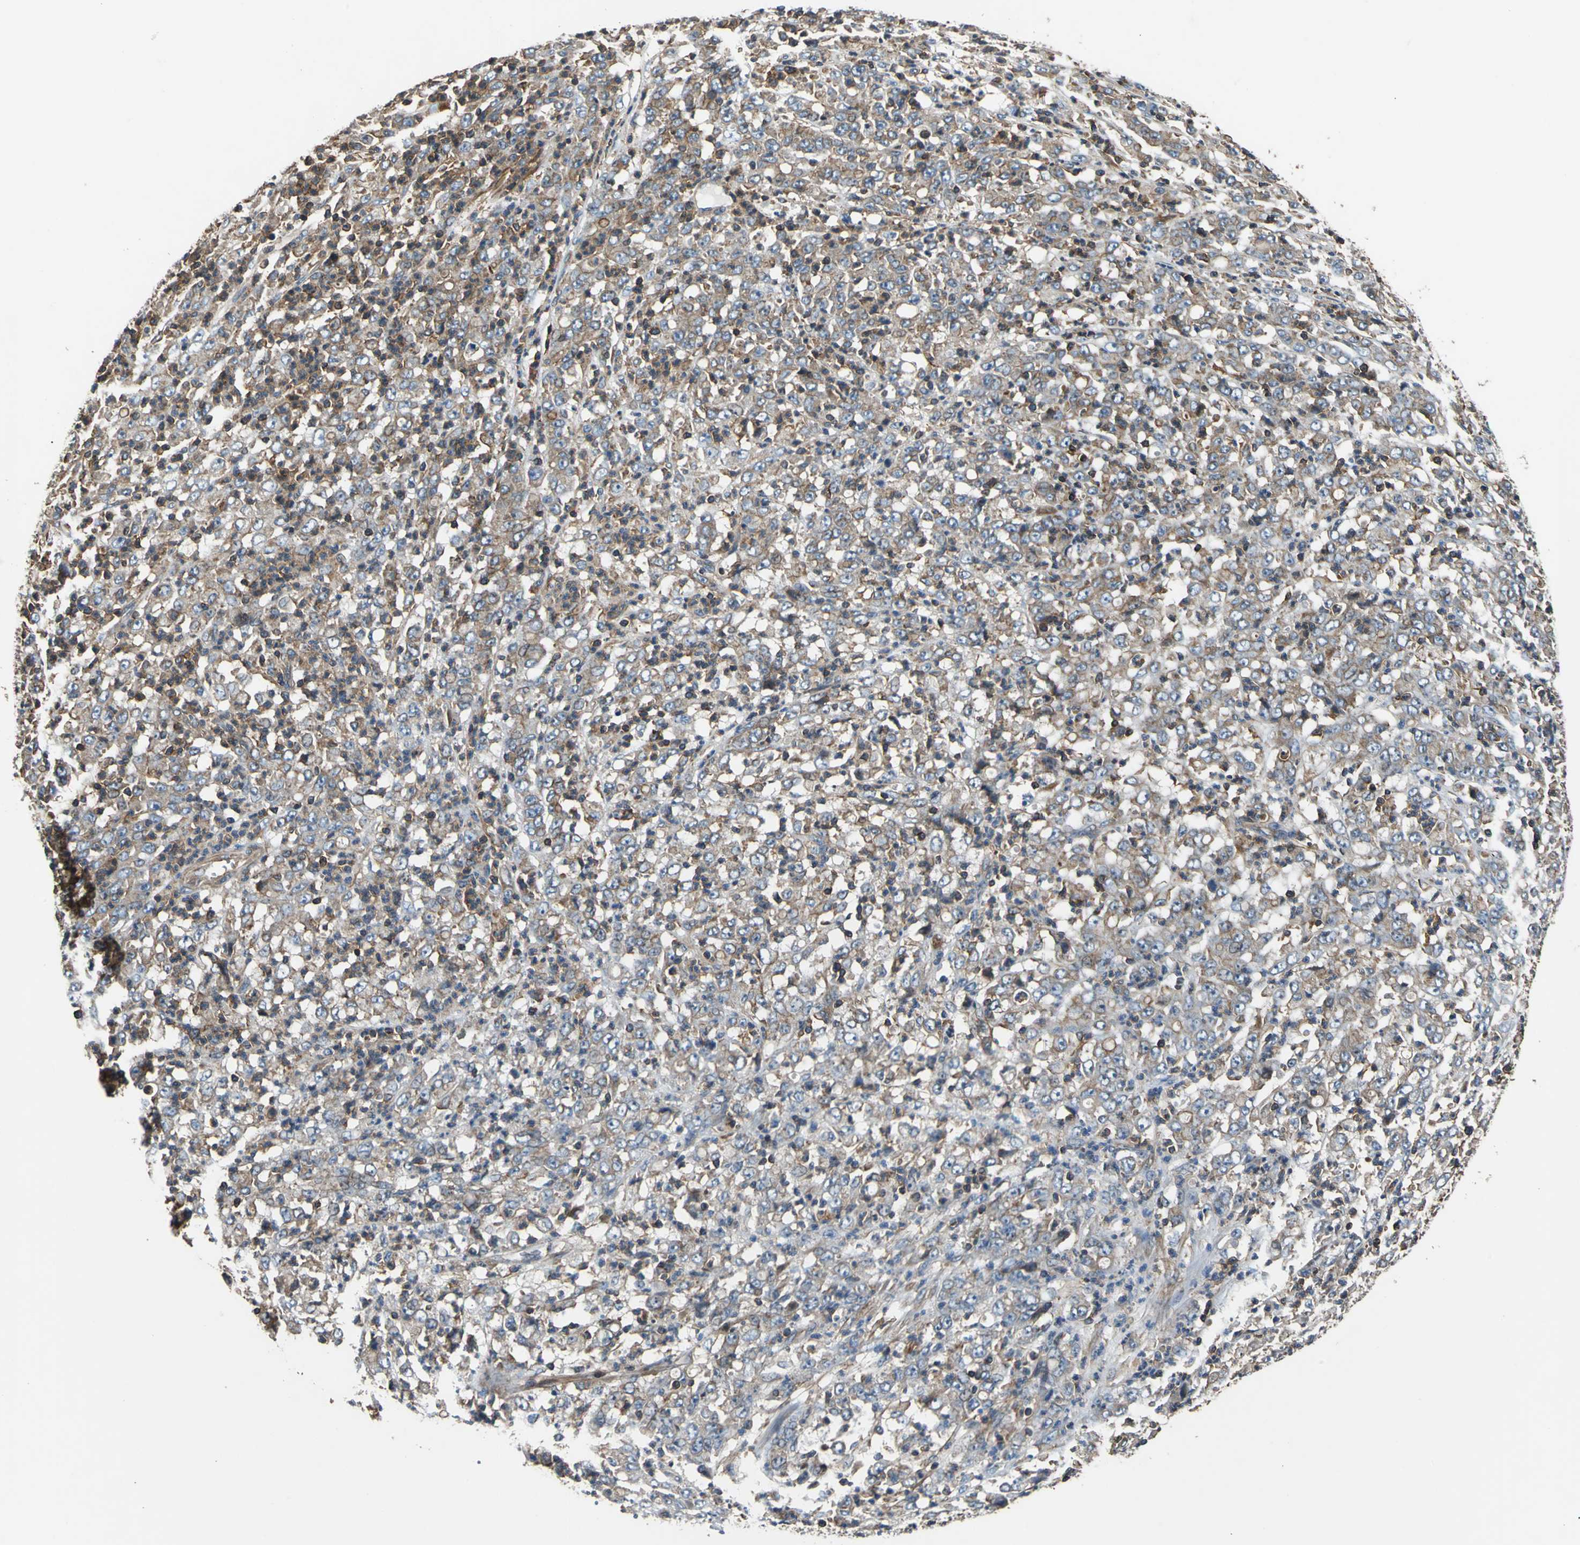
{"staining": {"intensity": "moderate", "quantity": ">75%", "location": "cytoplasmic/membranous"}, "tissue": "stomach cancer", "cell_type": "Tumor cells", "image_type": "cancer", "snomed": [{"axis": "morphology", "description": "Adenocarcinoma, NOS"}, {"axis": "topography", "description": "Stomach, lower"}], "caption": "Stomach cancer (adenocarcinoma) stained with DAB (3,3'-diaminobenzidine) immunohistochemistry displays medium levels of moderate cytoplasmic/membranous expression in approximately >75% of tumor cells. Ihc stains the protein of interest in brown and the nuclei are stained blue.", "gene": "PARVA", "patient": {"sex": "female", "age": 71}}